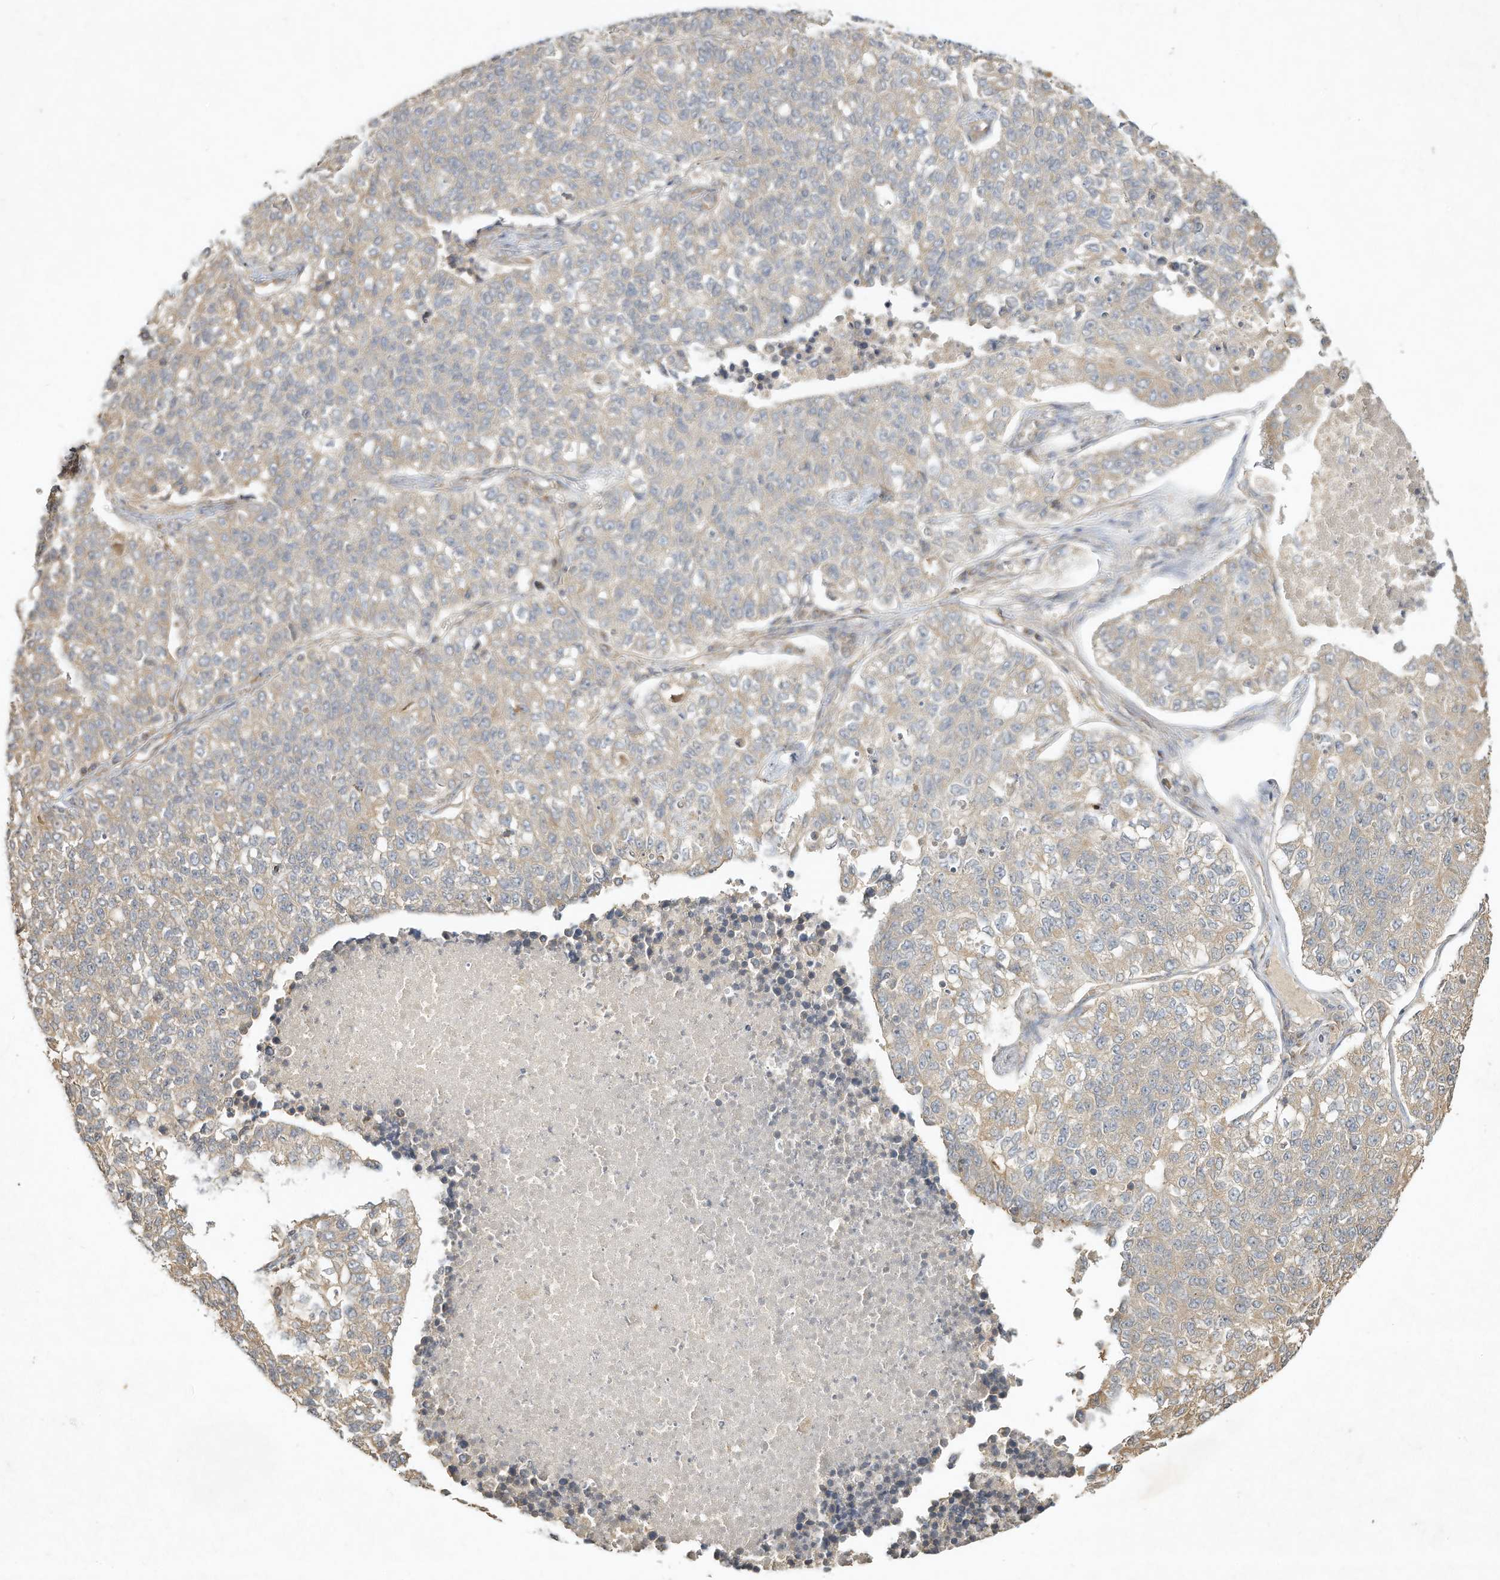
{"staining": {"intensity": "weak", "quantity": "<25%", "location": "cytoplasmic/membranous"}, "tissue": "lung cancer", "cell_type": "Tumor cells", "image_type": "cancer", "snomed": [{"axis": "morphology", "description": "Adenocarcinoma, NOS"}, {"axis": "topography", "description": "Lung"}], "caption": "Image shows no protein positivity in tumor cells of lung adenocarcinoma tissue.", "gene": "DYNC1I2", "patient": {"sex": "male", "age": 49}}